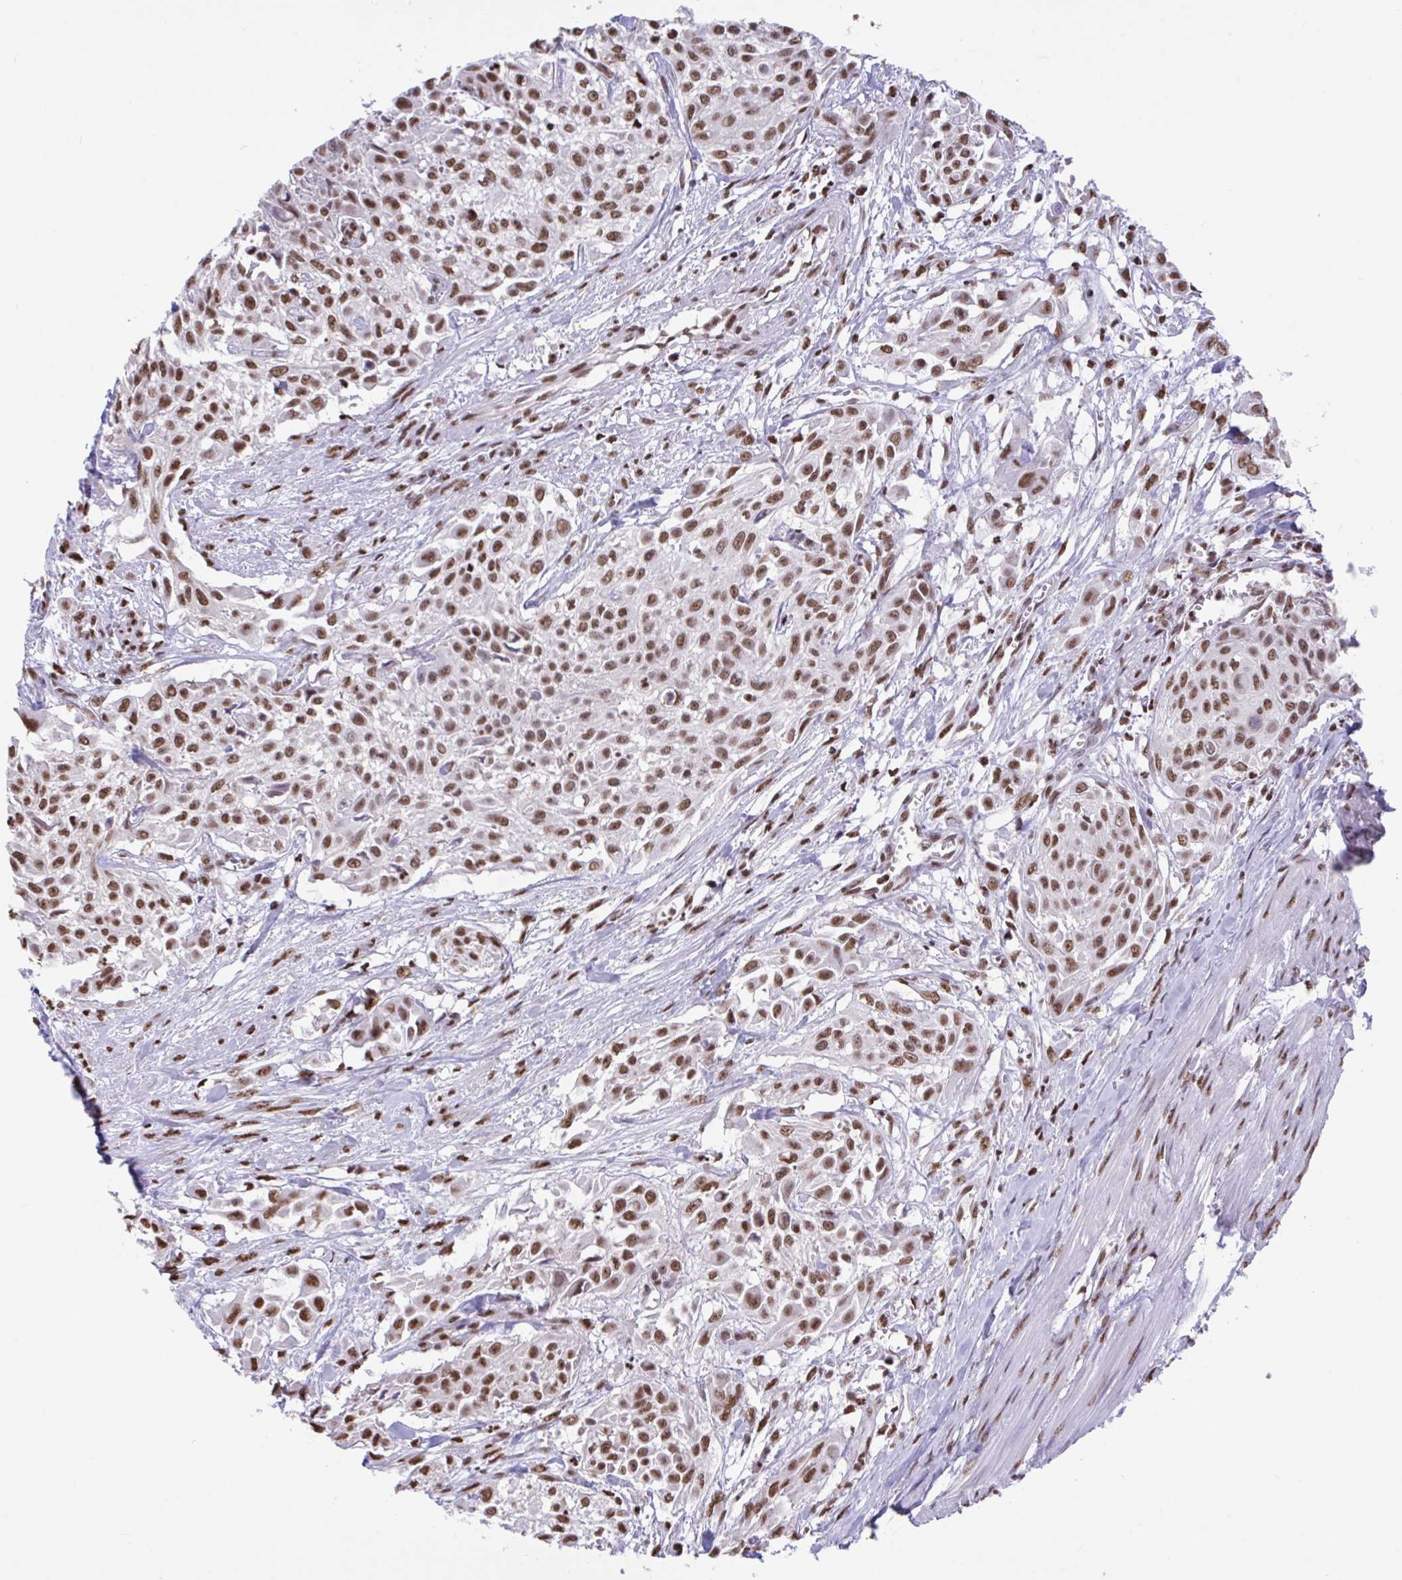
{"staining": {"intensity": "moderate", "quantity": ">75%", "location": "nuclear"}, "tissue": "urothelial cancer", "cell_type": "Tumor cells", "image_type": "cancer", "snomed": [{"axis": "morphology", "description": "Urothelial carcinoma, High grade"}, {"axis": "topography", "description": "Urinary bladder"}], "caption": "A photomicrograph of urothelial cancer stained for a protein shows moderate nuclear brown staining in tumor cells.", "gene": "HNRNPDL", "patient": {"sex": "male", "age": 57}}